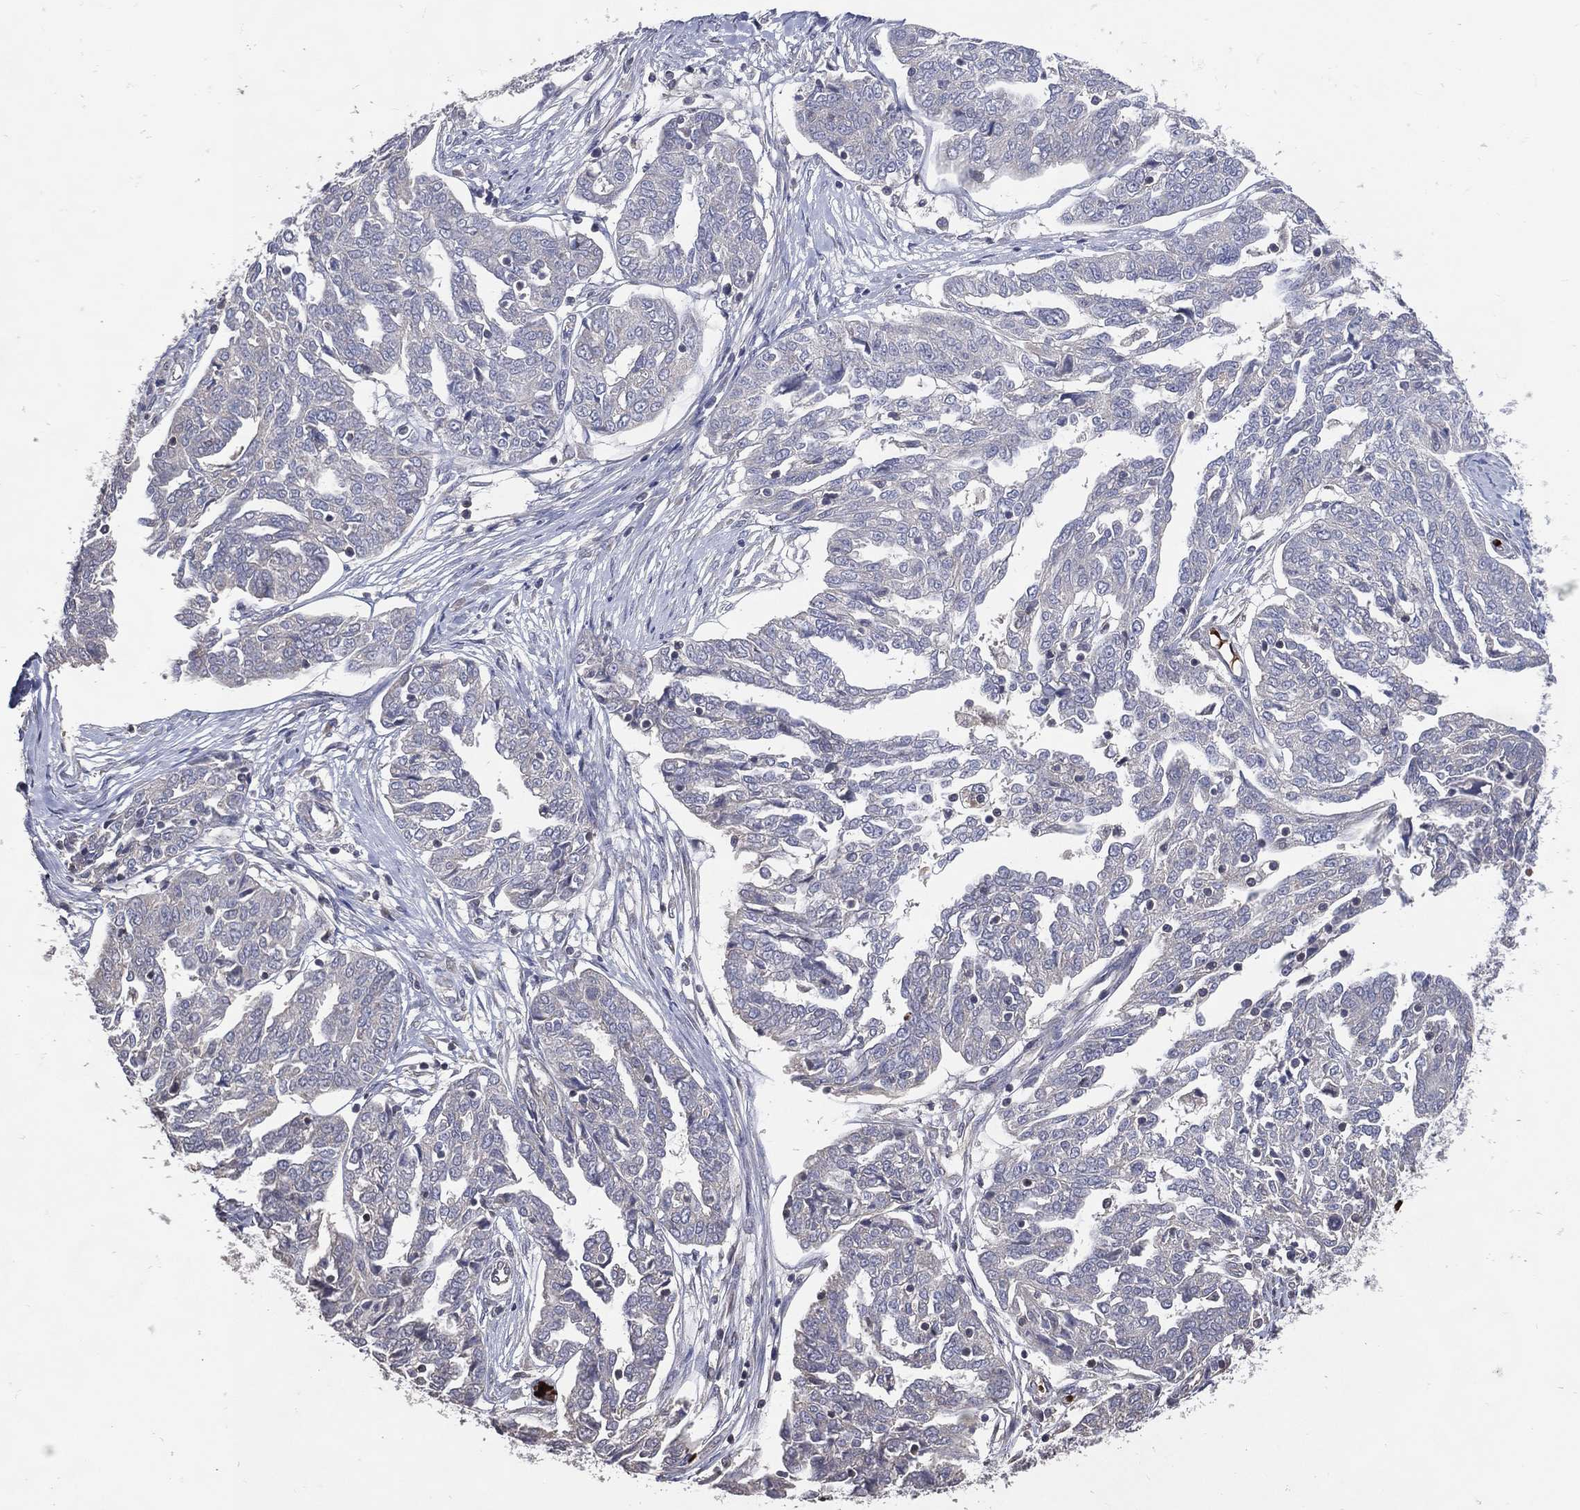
{"staining": {"intensity": "negative", "quantity": "none", "location": "none"}, "tissue": "ovarian cancer", "cell_type": "Tumor cells", "image_type": "cancer", "snomed": [{"axis": "morphology", "description": "Cystadenocarcinoma, serous, NOS"}, {"axis": "topography", "description": "Ovary"}], "caption": "A high-resolution photomicrograph shows immunohistochemistry (IHC) staining of serous cystadenocarcinoma (ovarian), which exhibits no significant expression in tumor cells.", "gene": "DNAH7", "patient": {"sex": "female", "age": 67}}